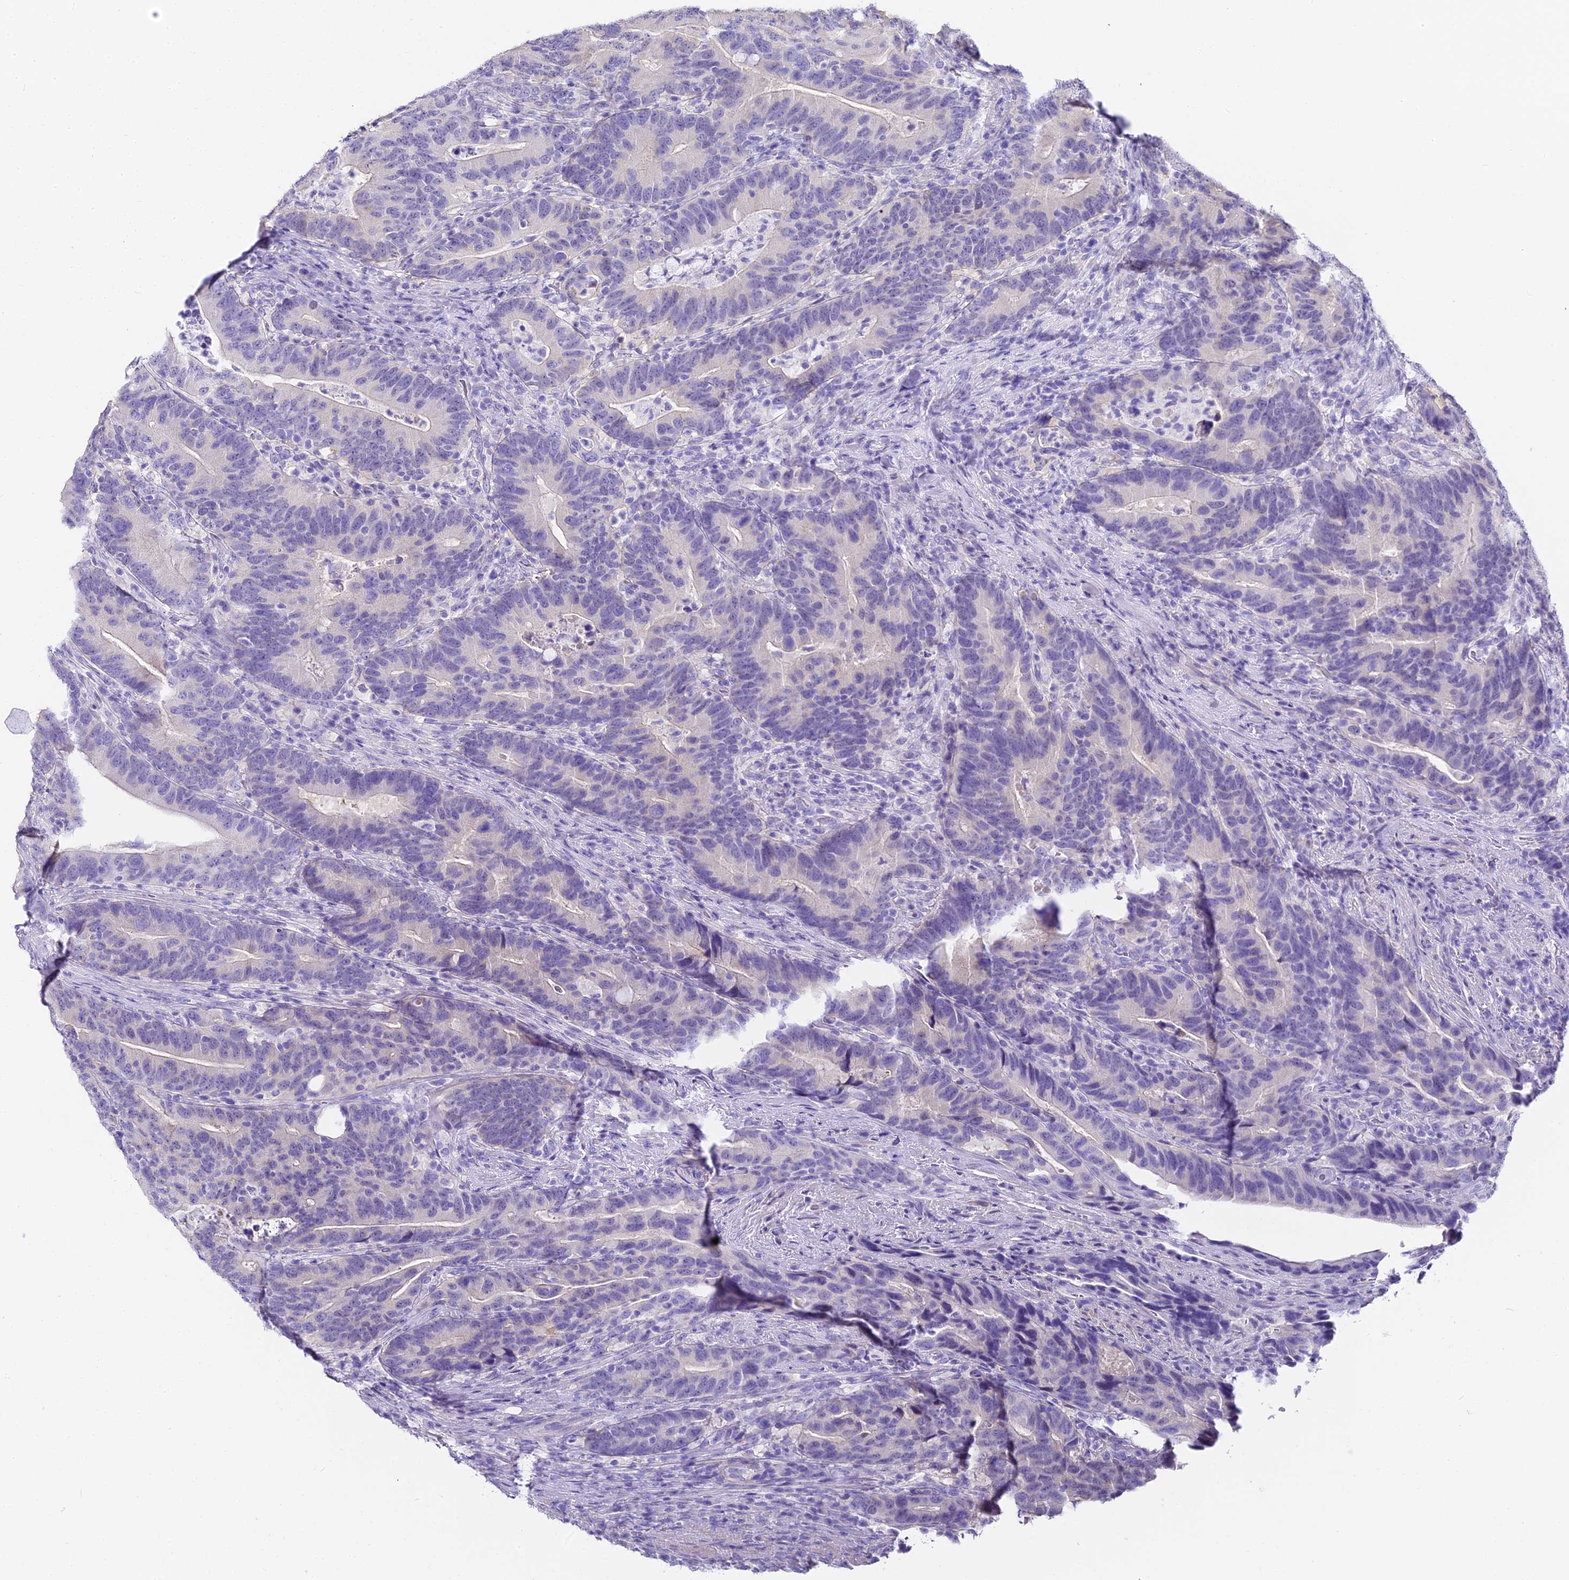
{"staining": {"intensity": "negative", "quantity": "none", "location": "none"}, "tissue": "colorectal cancer", "cell_type": "Tumor cells", "image_type": "cancer", "snomed": [{"axis": "morphology", "description": "Adenocarcinoma, NOS"}, {"axis": "topography", "description": "Colon"}], "caption": "Immunohistochemistry photomicrograph of human colorectal cancer stained for a protein (brown), which shows no staining in tumor cells.", "gene": "ABHD14A-ACY1", "patient": {"sex": "female", "age": 66}}